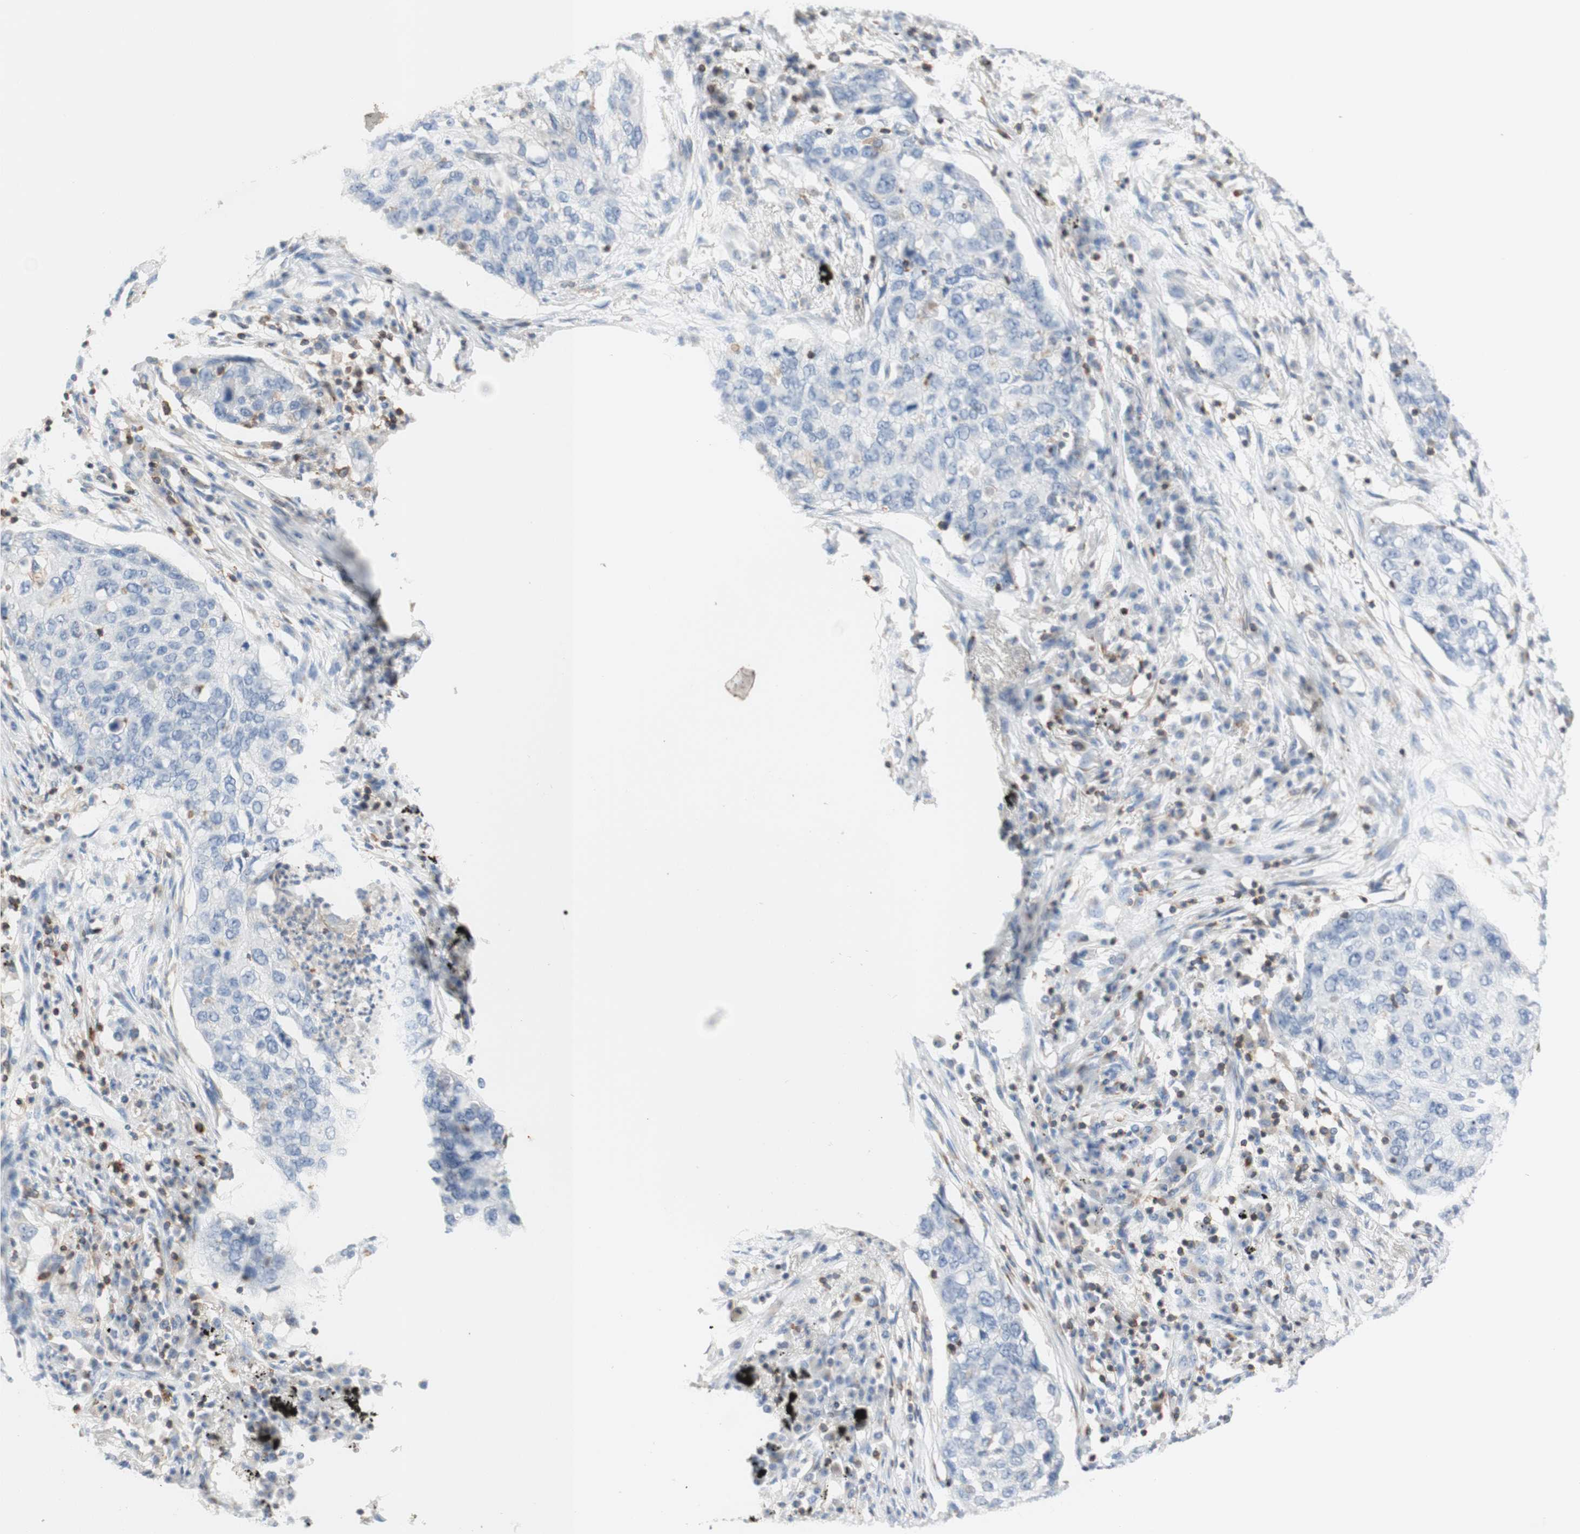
{"staining": {"intensity": "negative", "quantity": "none", "location": "none"}, "tissue": "lung cancer", "cell_type": "Tumor cells", "image_type": "cancer", "snomed": [{"axis": "morphology", "description": "Squamous cell carcinoma, NOS"}, {"axis": "topography", "description": "Lung"}], "caption": "IHC of lung cancer demonstrates no staining in tumor cells.", "gene": "SPINK6", "patient": {"sex": "female", "age": 63}}